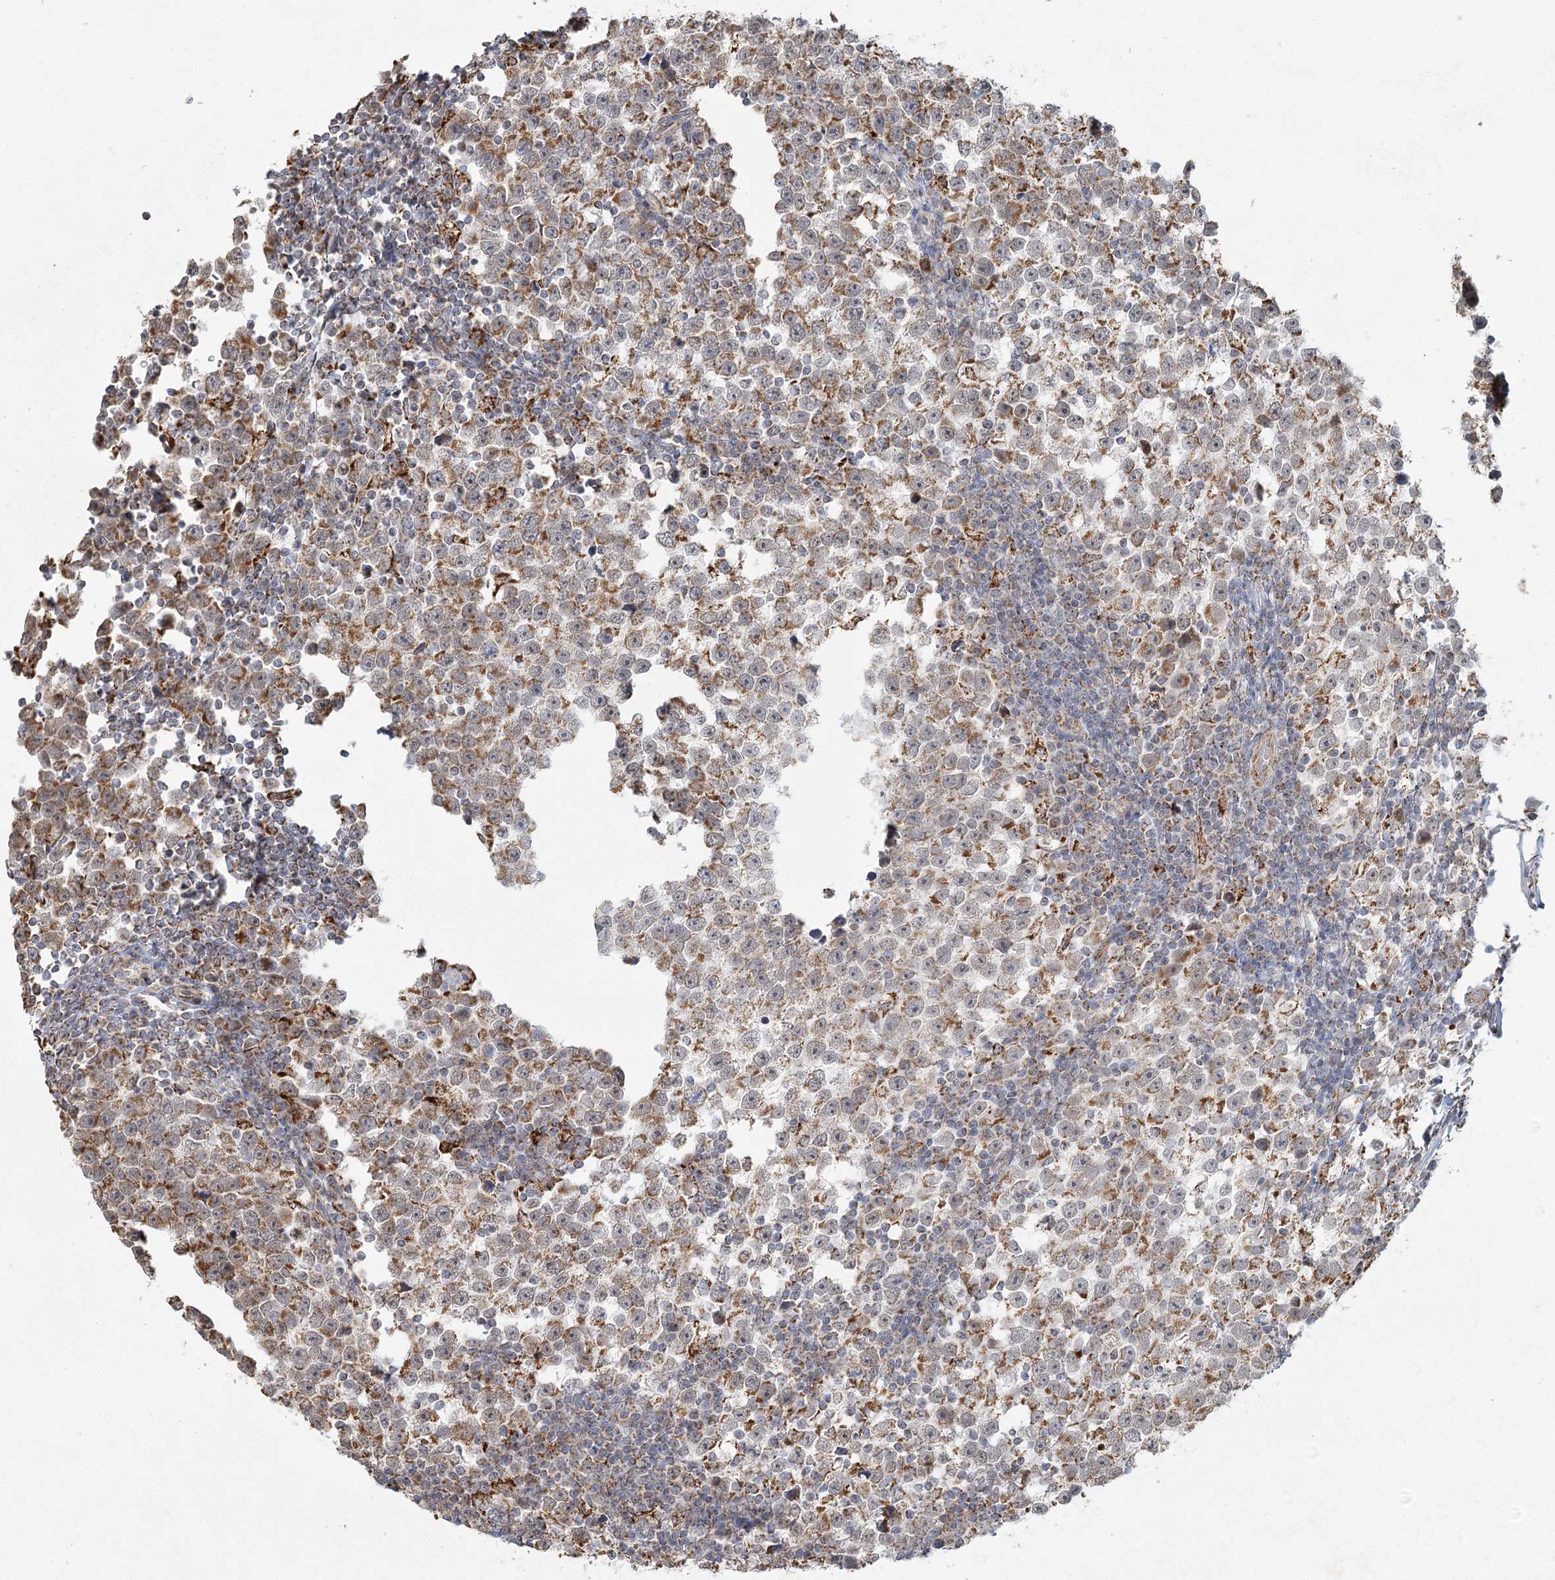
{"staining": {"intensity": "moderate", "quantity": ">75%", "location": "cytoplasmic/membranous"}, "tissue": "testis cancer", "cell_type": "Tumor cells", "image_type": "cancer", "snomed": [{"axis": "morphology", "description": "Normal tissue, NOS"}, {"axis": "morphology", "description": "Seminoma, NOS"}, {"axis": "topography", "description": "Testis"}], "caption": "Immunohistochemistry (IHC) photomicrograph of neoplastic tissue: human seminoma (testis) stained using immunohistochemistry displays medium levels of moderate protein expression localized specifically in the cytoplasmic/membranous of tumor cells, appearing as a cytoplasmic/membranous brown color.", "gene": "LACTB", "patient": {"sex": "male", "age": 43}}